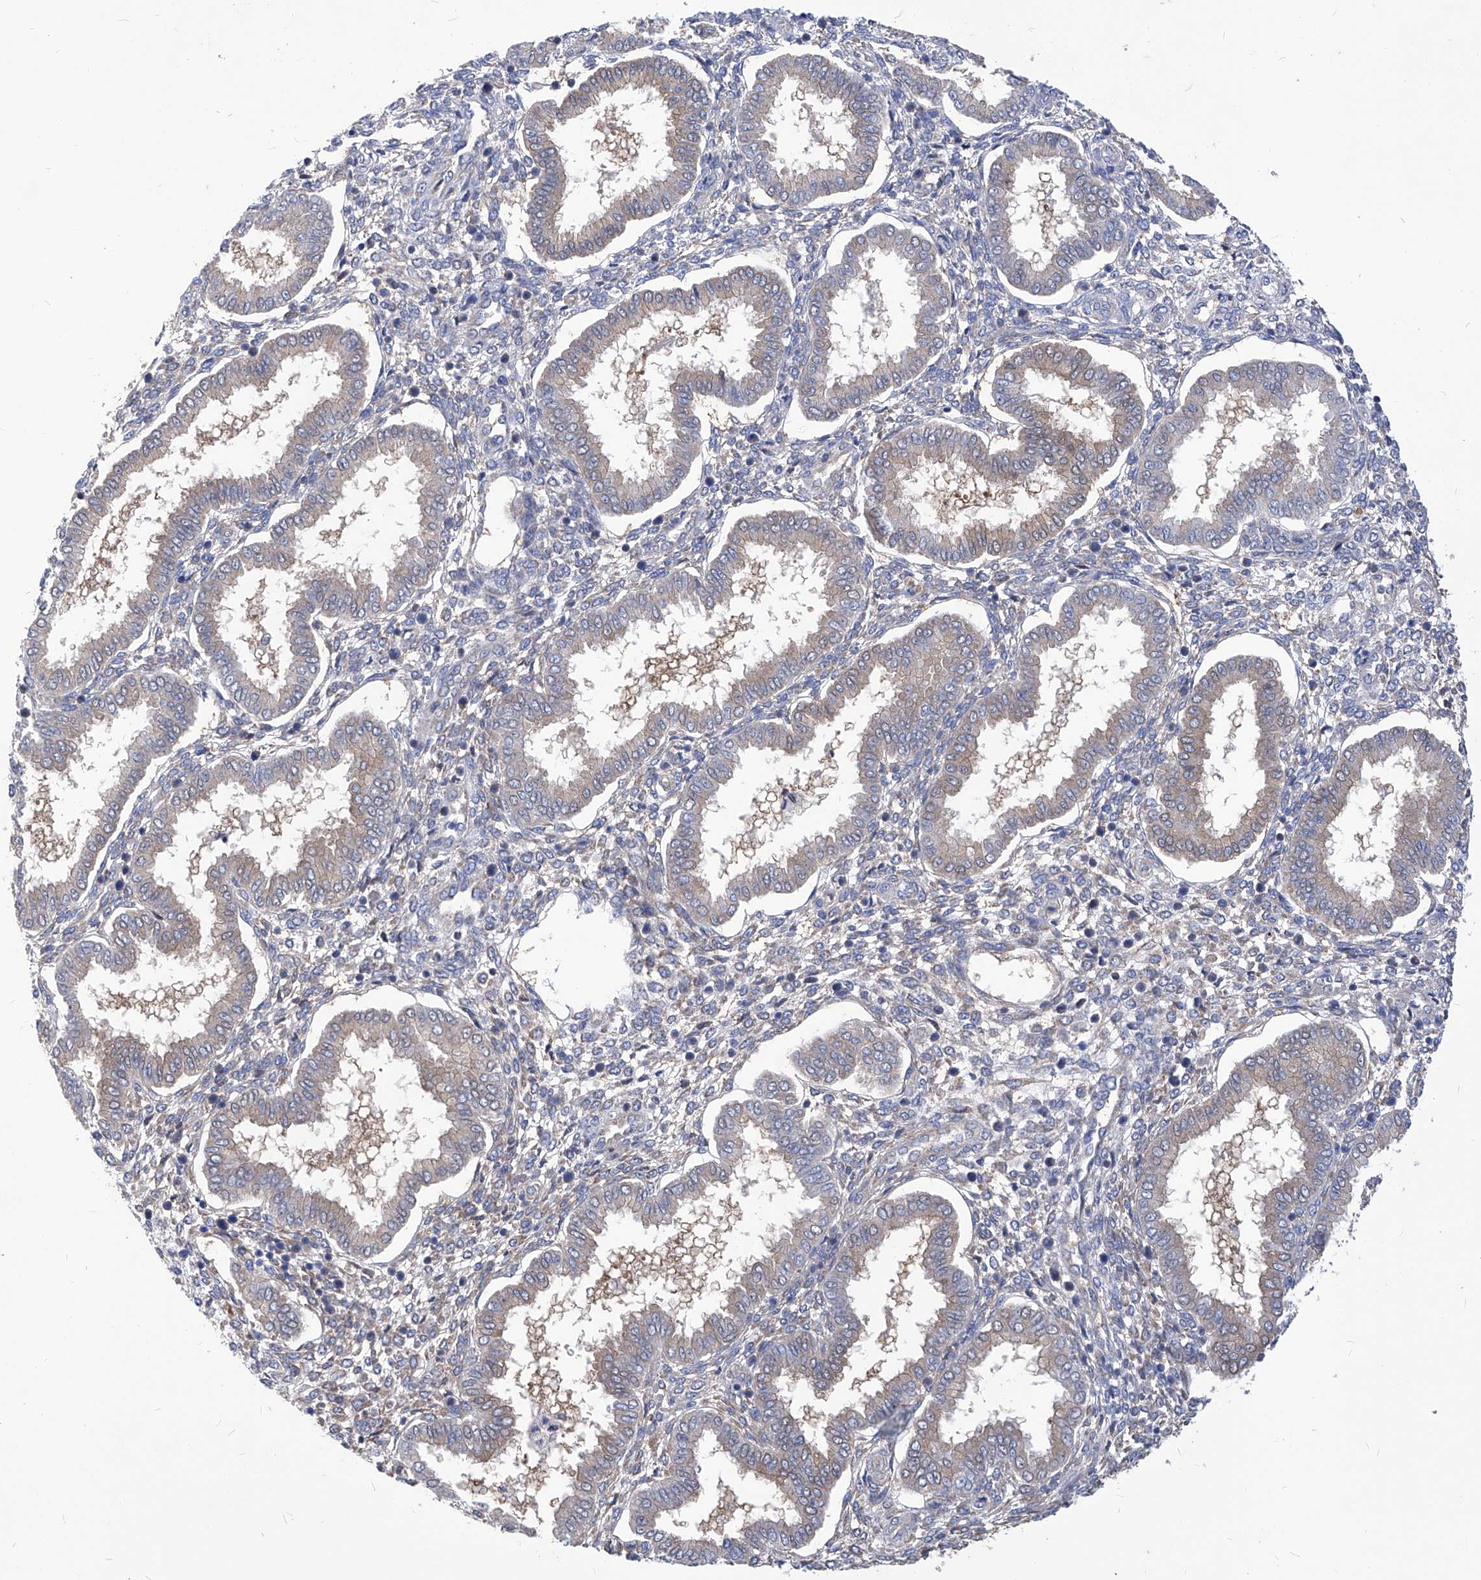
{"staining": {"intensity": "negative", "quantity": "none", "location": "none"}, "tissue": "endometrium", "cell_type": "Cells in endometrial stroma", "image_type": "normal", "snomed": [{"axis": "morphology", "description": "Normal tissue, NOS"}, {"axis": "topography", "description": "Endometrium"}], "caption": "A high-resolution micrograph shows IHC staining of unremarkable endometrium, which demonstrates no significant positivity in cells in endometrial stroma.", "gene": "XPNPEP1", "patient": {"sex": "female", "age": 24}}